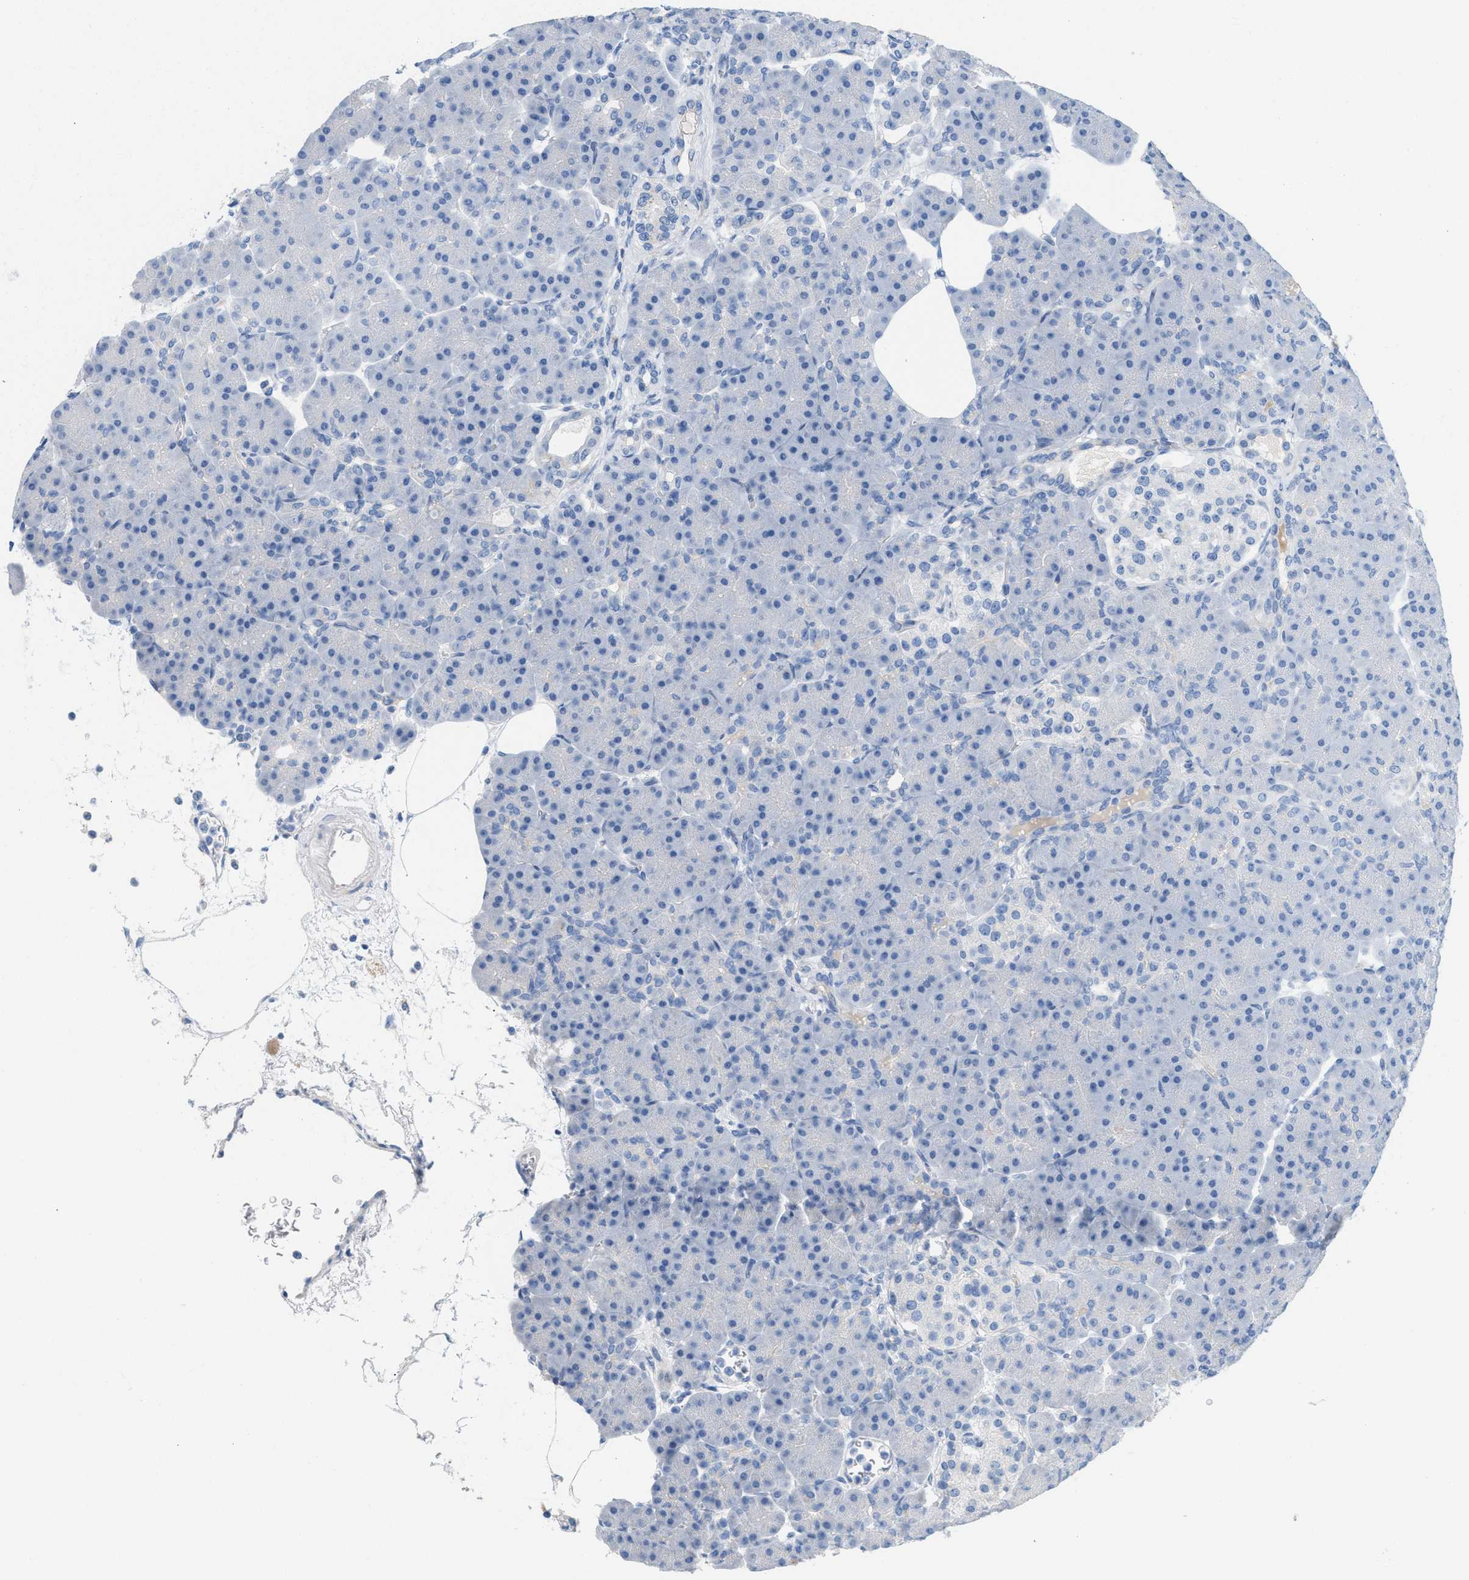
{"staining": {"intensity": "negative", "quantity": "none", "location": "none"}, "tissue": "pancreas", "cell_type": "Exocrine glandular cells", "image_type": "normal", "snomed": [{"axis": "morphology", "description": "Normal tissue, NOS"}, {"axis": "topography", "description": "Pancreas"}], "caption": "DAB immunohistochemical staining of benign human pancreas reveals no significant positivity in exocrine glandular cells.", "gene": "MPP3", "patient": {"sex": "female", "age": 70}}